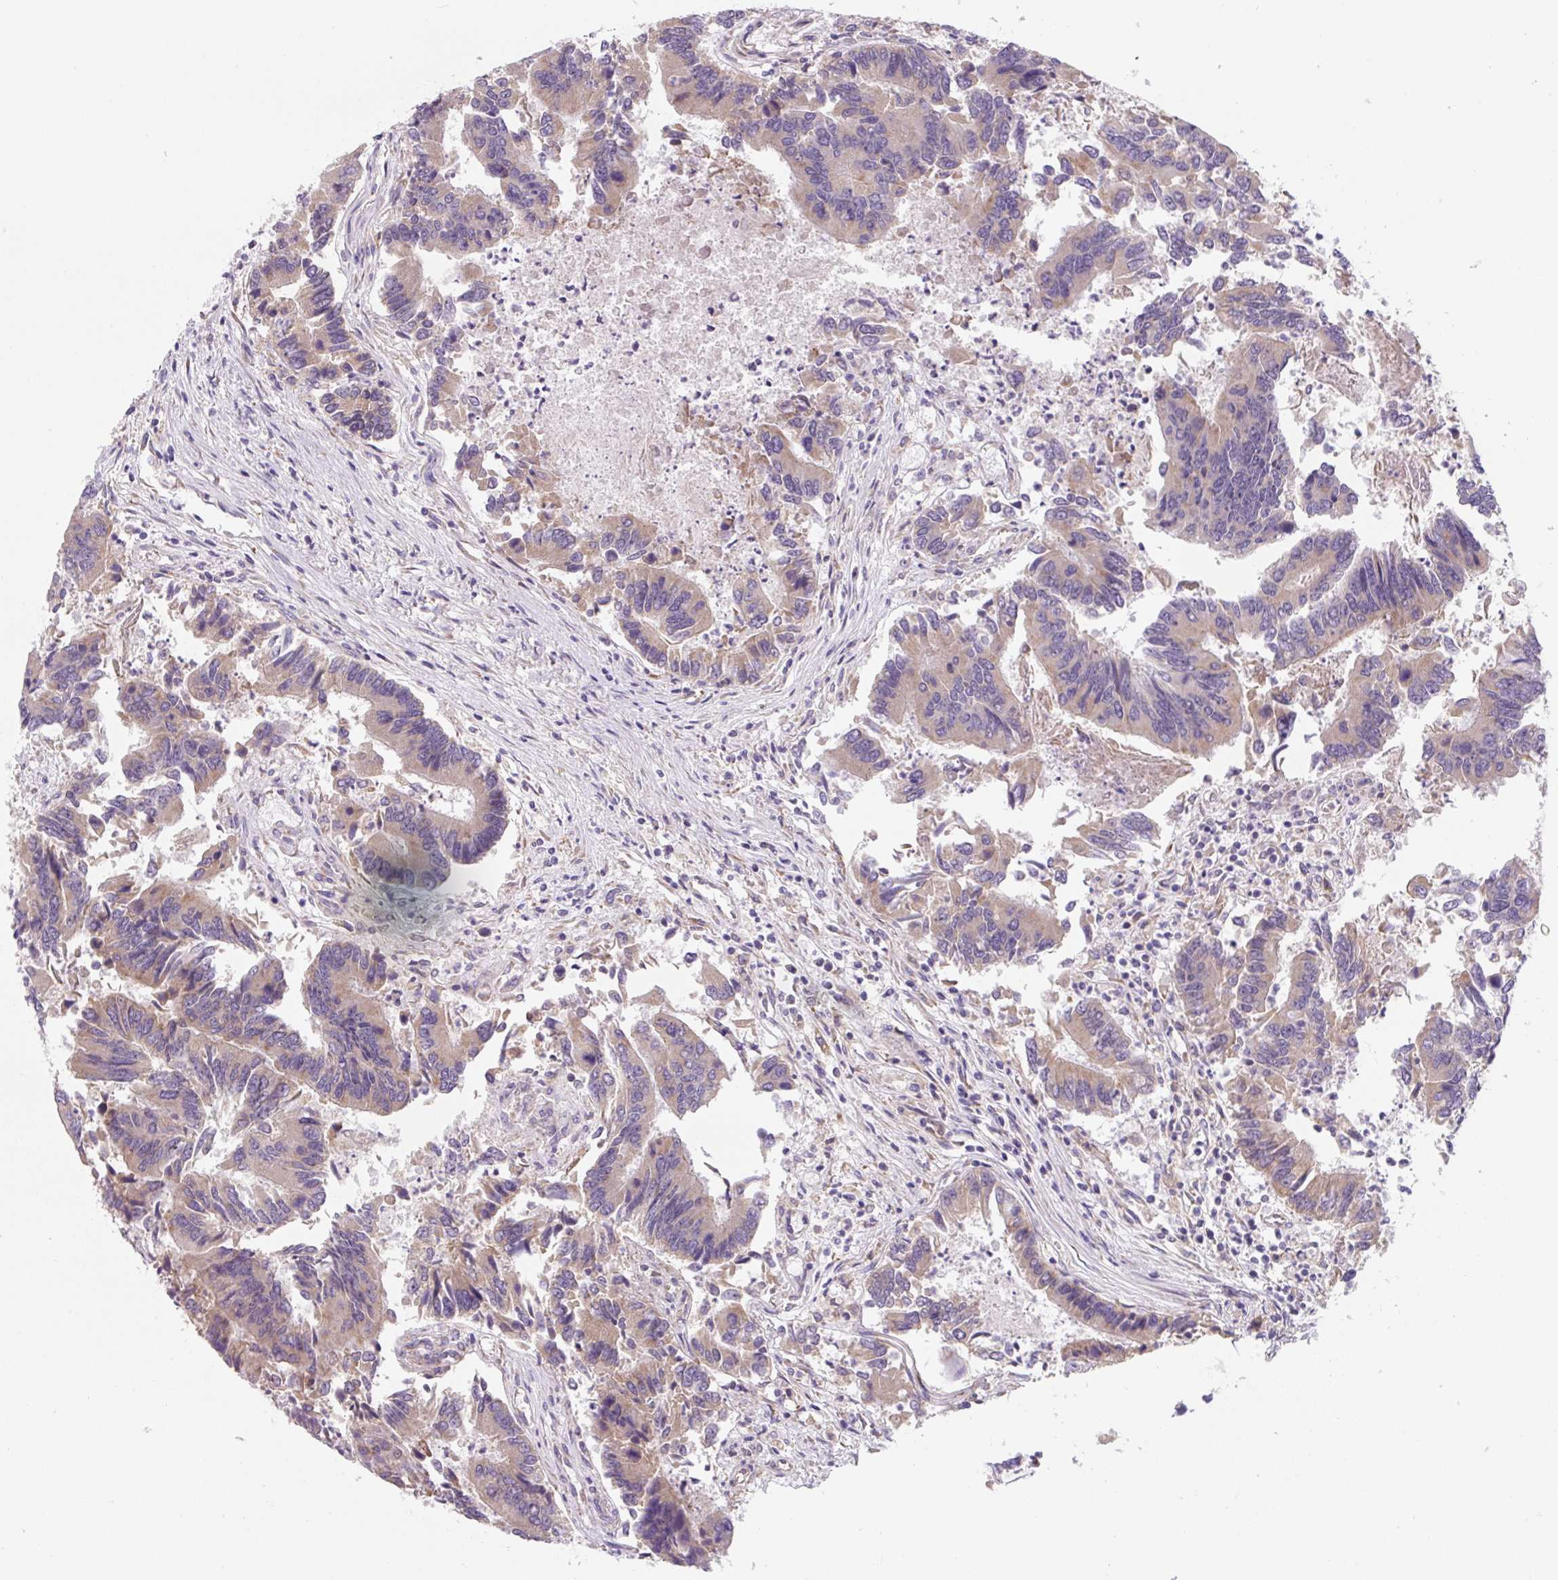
{"staining": {"intensity": "weak", "quantity": "25%-75%", "location": "cytoplasmic/membranous"}, "tissue": "colorectal cancer", "cell_type": "Tumor cells", "image_type": "cancer", "snomed": [{"axis": "morphology", "description": "Adenocarcinoma, NOS"}, {"axis": "topography", "description": "Colon"}], "caption": "DAB immunohistochemical staining of human colorectal cancer (adenocarcinoma) demonstrates weak cytoplasmic/membranous protein expression in approximately 25%-75% of tumor cells.", "gene": "FZD5", "patient": {"sex": "female", "age": 67}}